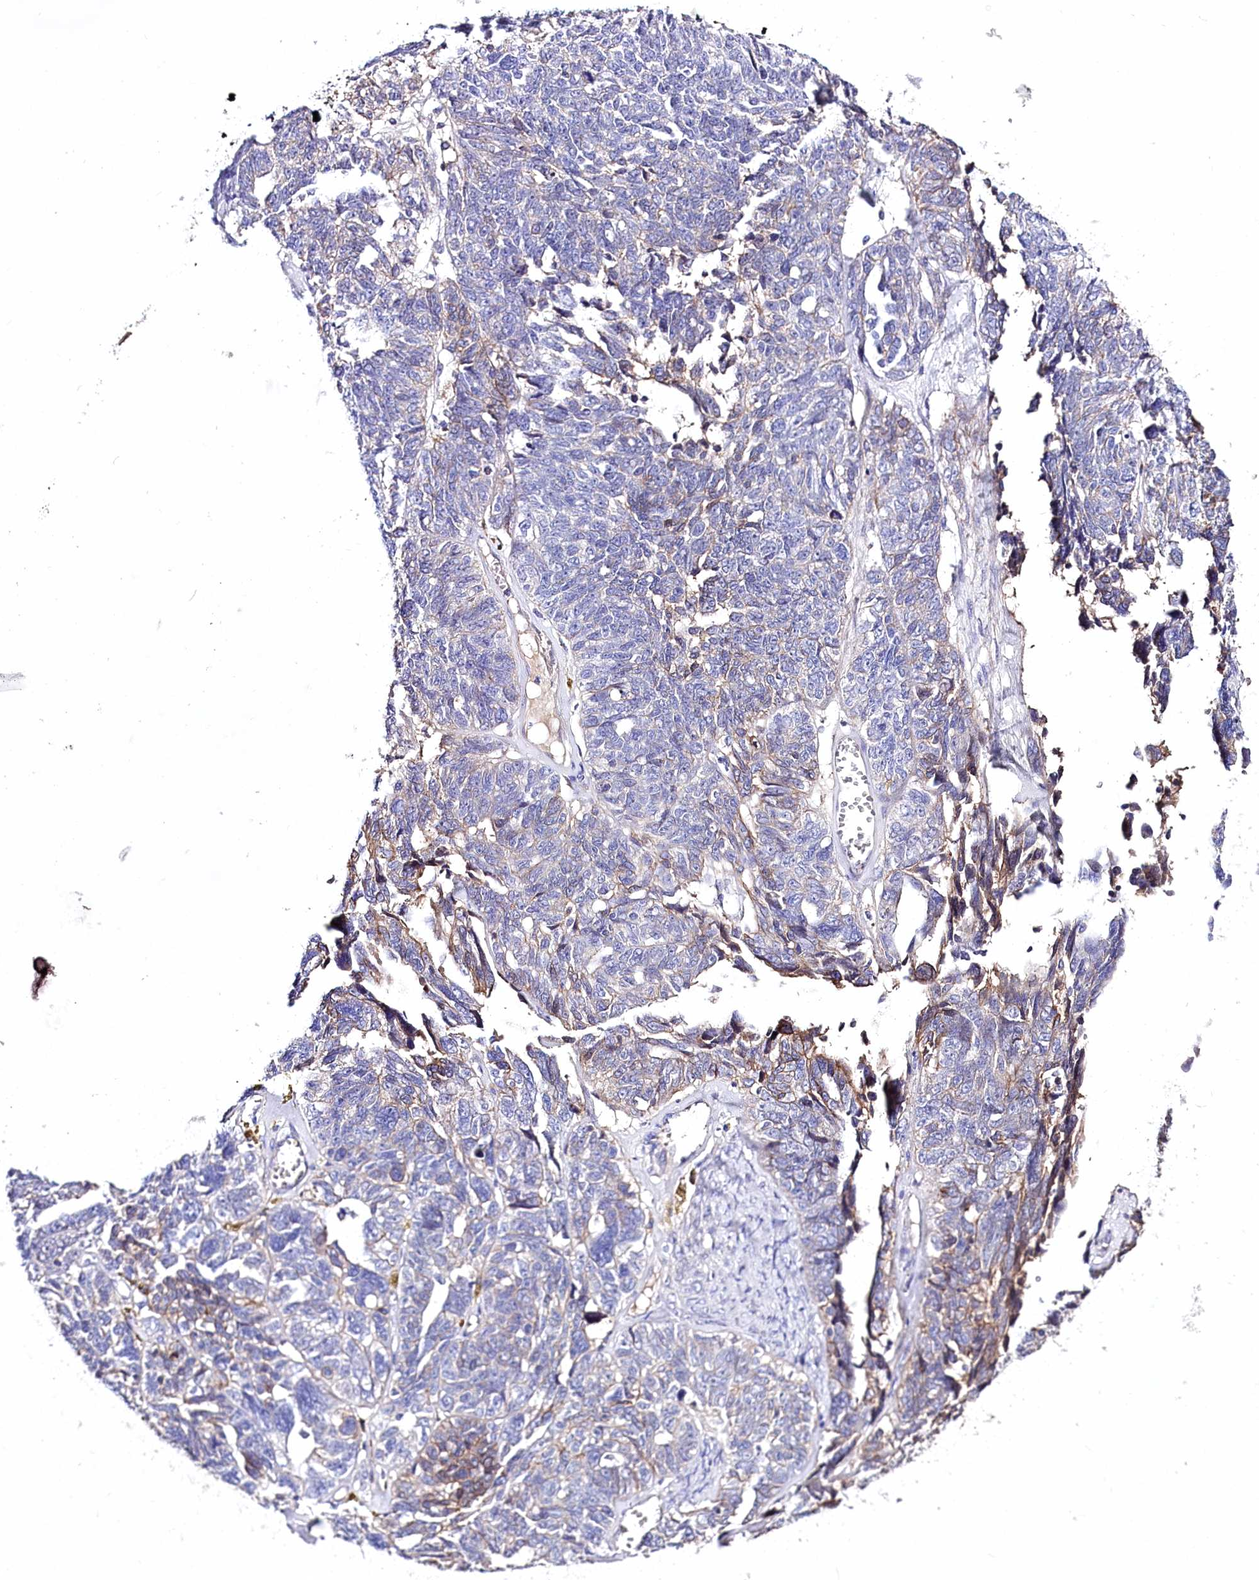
{"staining": {"intensity": "weak", "quantity": "<25%", "location": "cytoplasmic/membranous"}, "tissue": "ovarian cancer", "cell_type": "Tumor cells", "image_type": "cancer", "snomed": [{"axis": "morphology", "description": "Cystadenocarcinoma, serous, NOS"}, {"axis": "topography", "description": "Ovary"}], "caption": "A high-resolution image shows immunohistochemistry (IHC) staining of ovarian cancer, which shows no significant positivity in tumor cells.", "gene": "CEP164", "patient": {"sex": "female", "age": 79}}